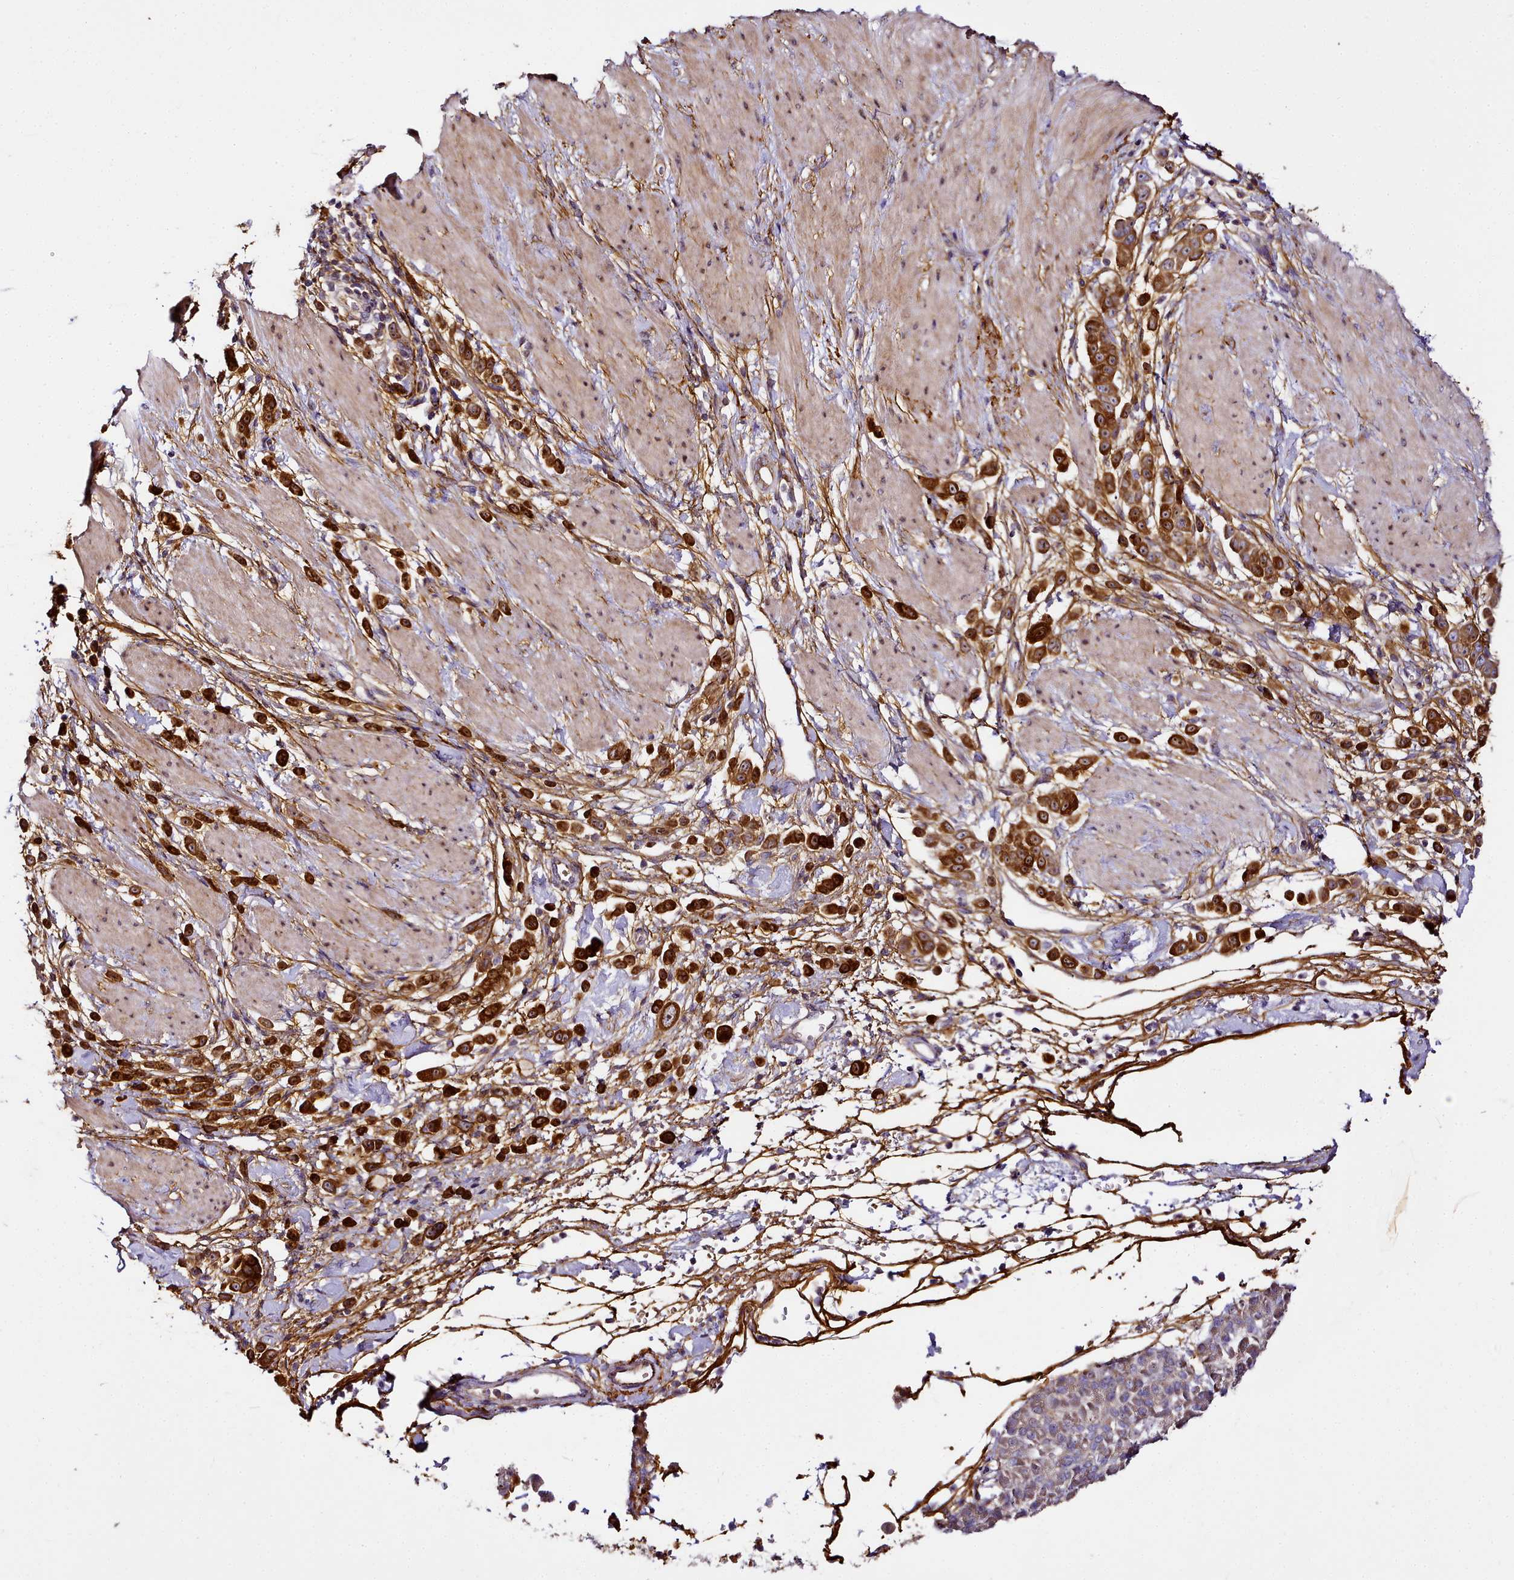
{"staining": {"intensity": "strong", "quantity": ">75%", "location": "cytoplasmic/membranous"}, "tissue": "pancreatic cancer", "cell_type": "Tumor cells", "image_type": "cancer", "snomed": [{"axis": "morphology", "description": "Normal tissue, NOS"}, {"axis": "morphology", "description": "Adenocarcinoma, NOS"}, {"axis": "topography", "description": "Pancreas"}], "caption": "IHC of adenocarcinoma (pancreatic) exhibits high levels of strong cytoplasmic/membranous staining in about >75% of tumor cells.", "gene": "NBPF1", "patient": {"sex": "female", "age": 64}}